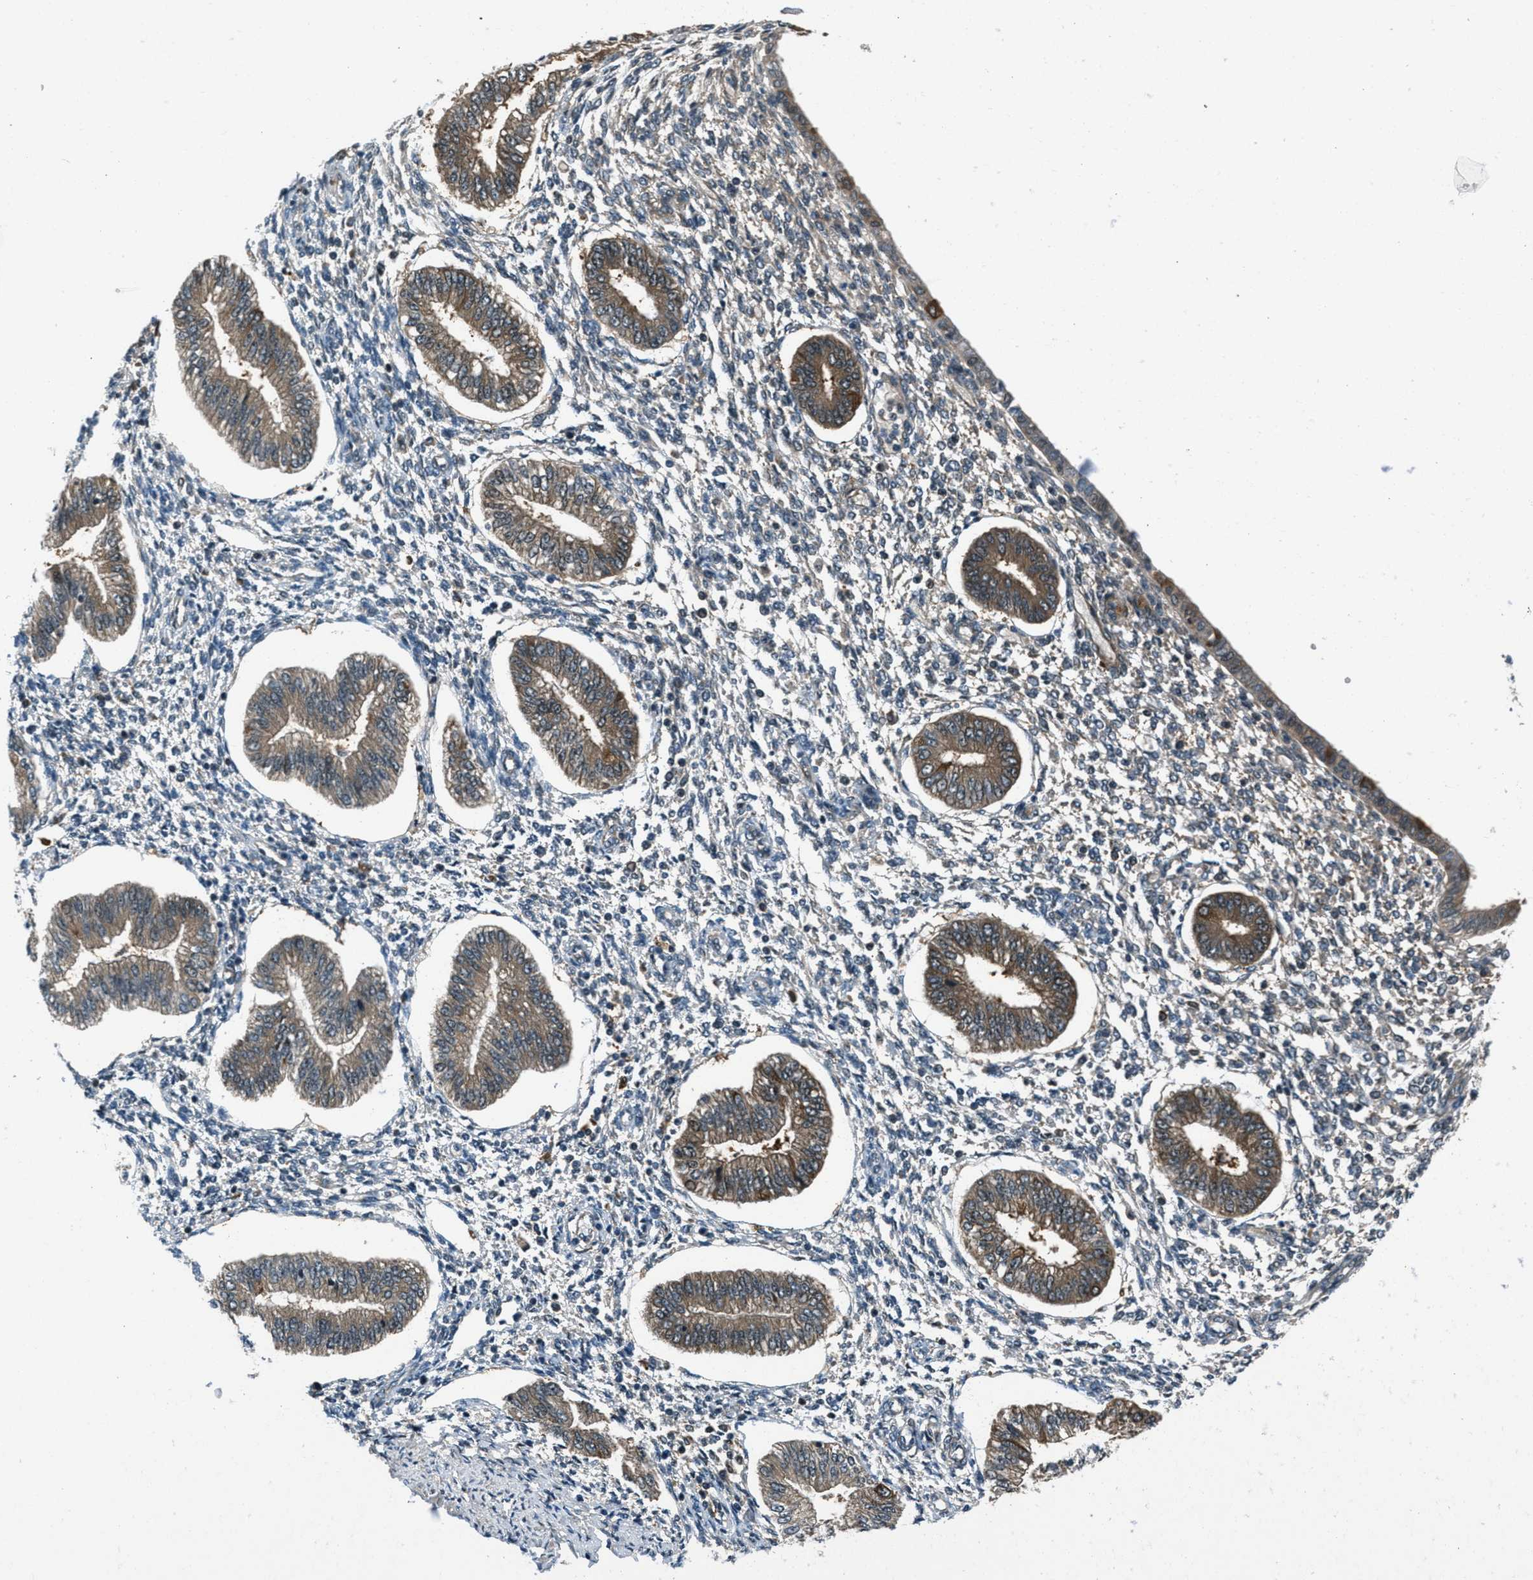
{"staining": {"intensity": "negative", "quantity": "none", "location": "none"}, "tissue": "endometrium", "cell_type": "Cells in endometrial stroma", "image_type": "normal", "snomed": [{"axis": "morphology", "description": "Normal tissue, NOS"}, {"axis": "topography", "description": "Endometrium"}], "caption": "The immunohistochemistry image has no significant positivity in cells in endometrial stroma of endometrium. Brightfield microscopy of immunohistochemistry stained with DAB (brown) and hematoxylin (blue), captured at high magnification.", "gene": "EPSTI1", "patient": {"sex": "female", "age": 50}}